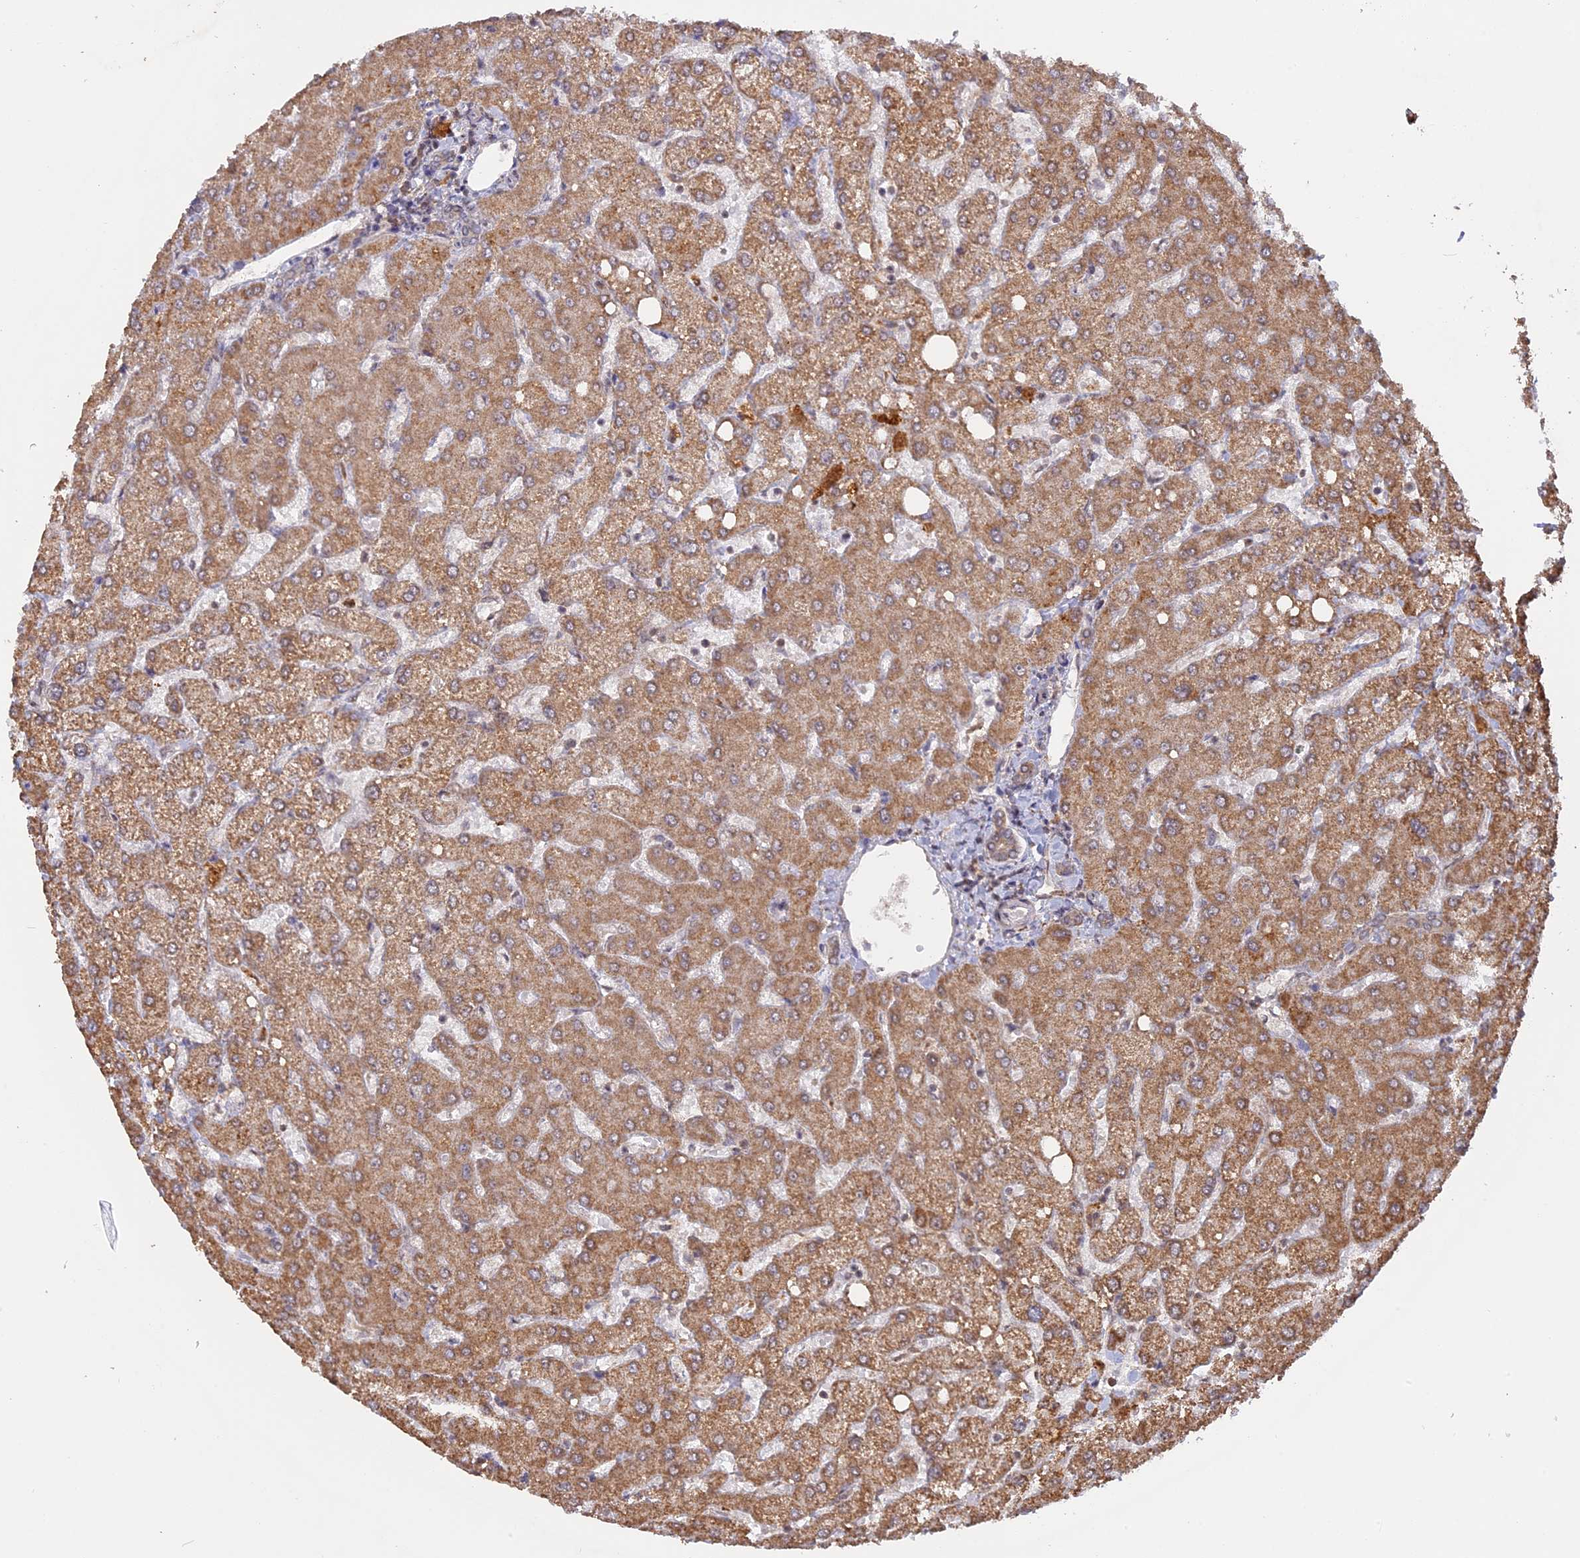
{"staining": {"intensity": "weak", "quantity": ">75%", "location": "cytoplasmic/membranous"}, "tissue": "liver", "cell_type": "Cholangiocytes", "image_type": "normal", "snomed": [{"axis": "morphology", "description": "Normal tissue, NOS"}, {"axis": "topography", "description": "Liver"}], "caption": "Approximately >75% of cholangiocytes in benign liver display weak cytoplasmic/membranous protein staining as visualized by brown immunohistochemical staining.", "gene": "FAM210B", "patient": {"sex": "female", "age": 54}}